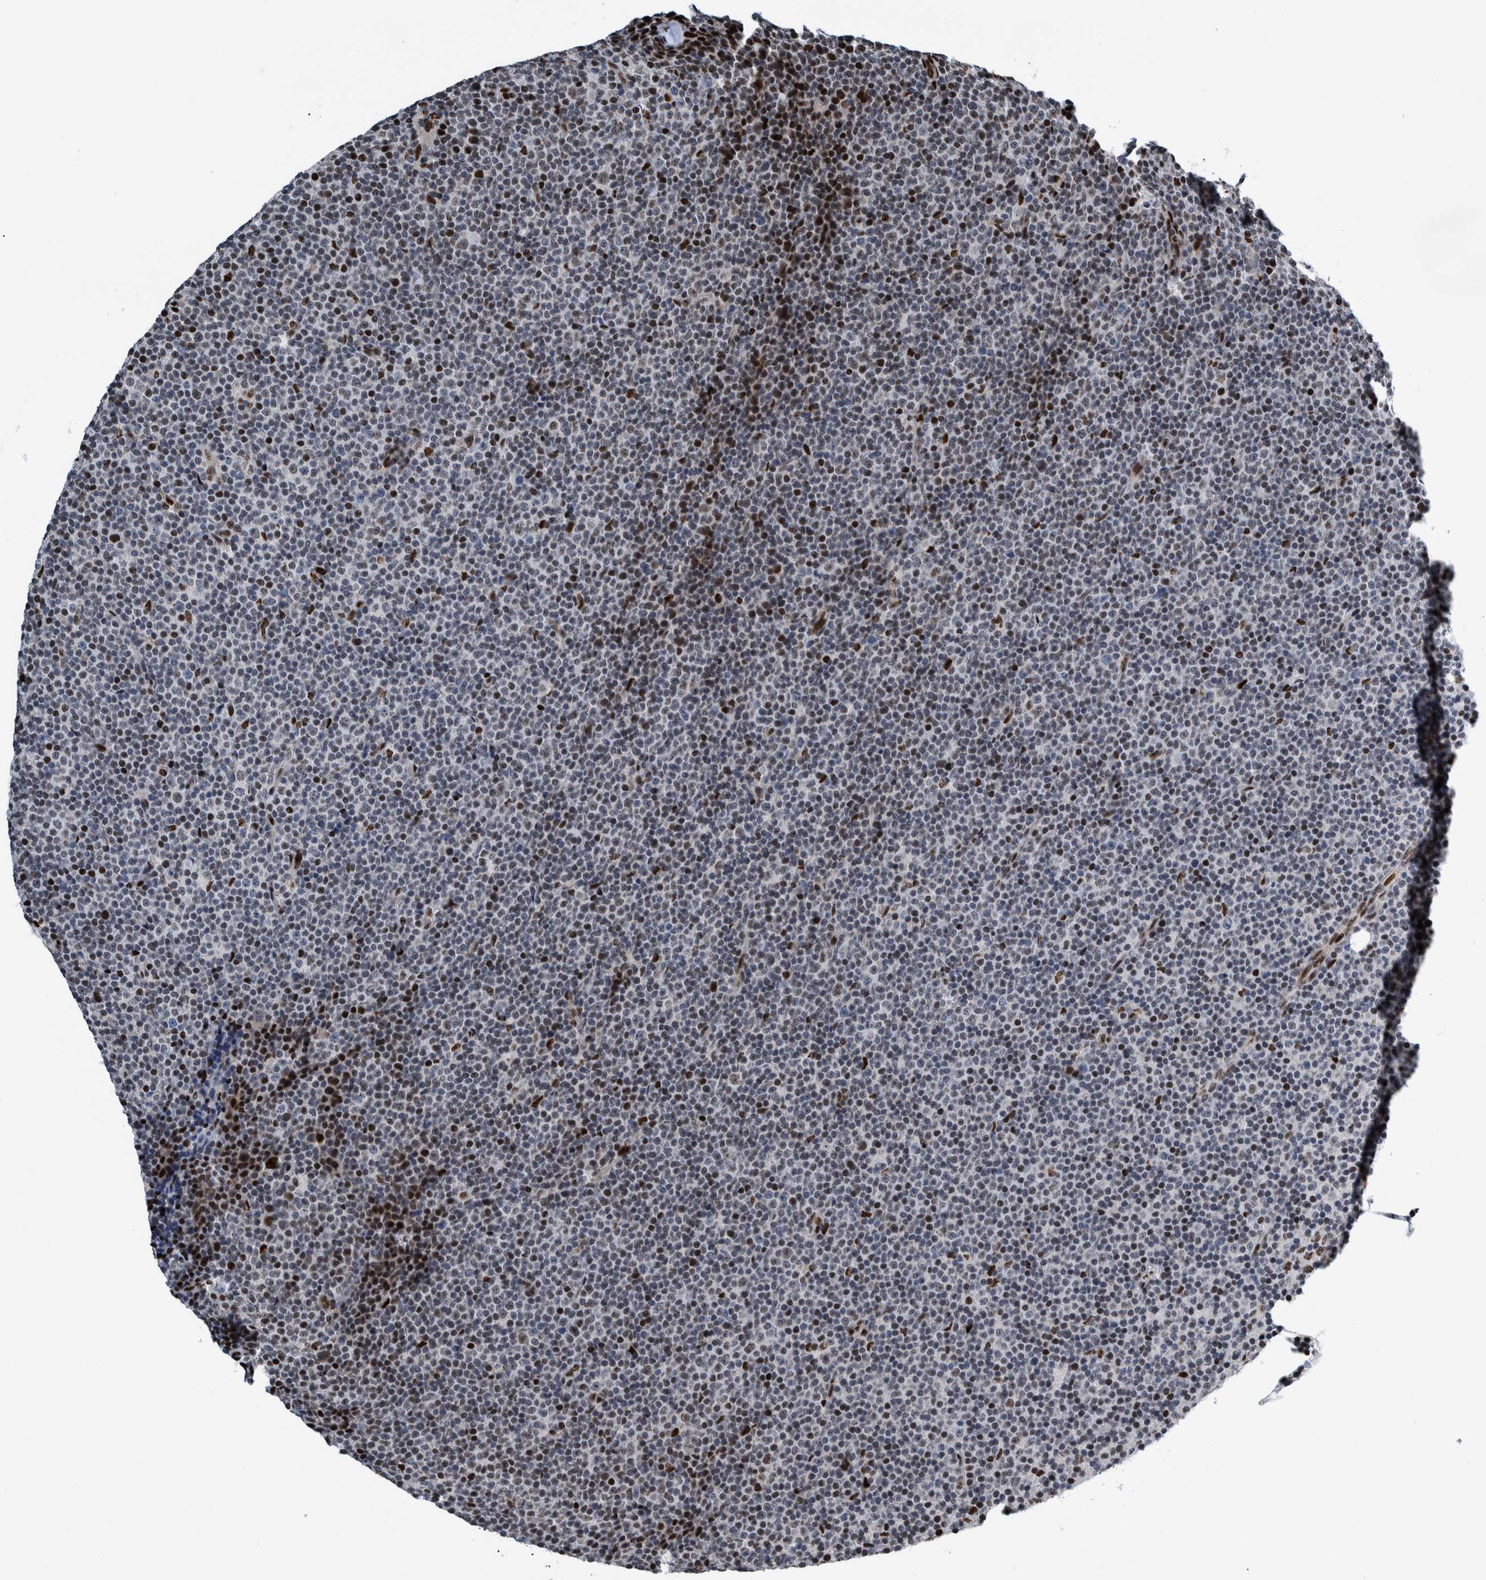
{"staining": {"intensity": "strong", "quantity": "<25%", "location": "nuclear"}, "tissue": "lymphoma", "cell_type": "Tumor cells", "image_type": "cancer", "snomed": [{"axis": "morphology", "description": "Malignant lymphoma, non-Hodgkin's type, Low grade"}, {"axis": "topography", "description": "Lymph node"}], "caption": "A medium amount of strong nuclear expression is seen in about <25% of tumor cells in lymphoma tissue.", "gene": "HEATR9", "patient": {"sex": "female", "age": 67}}